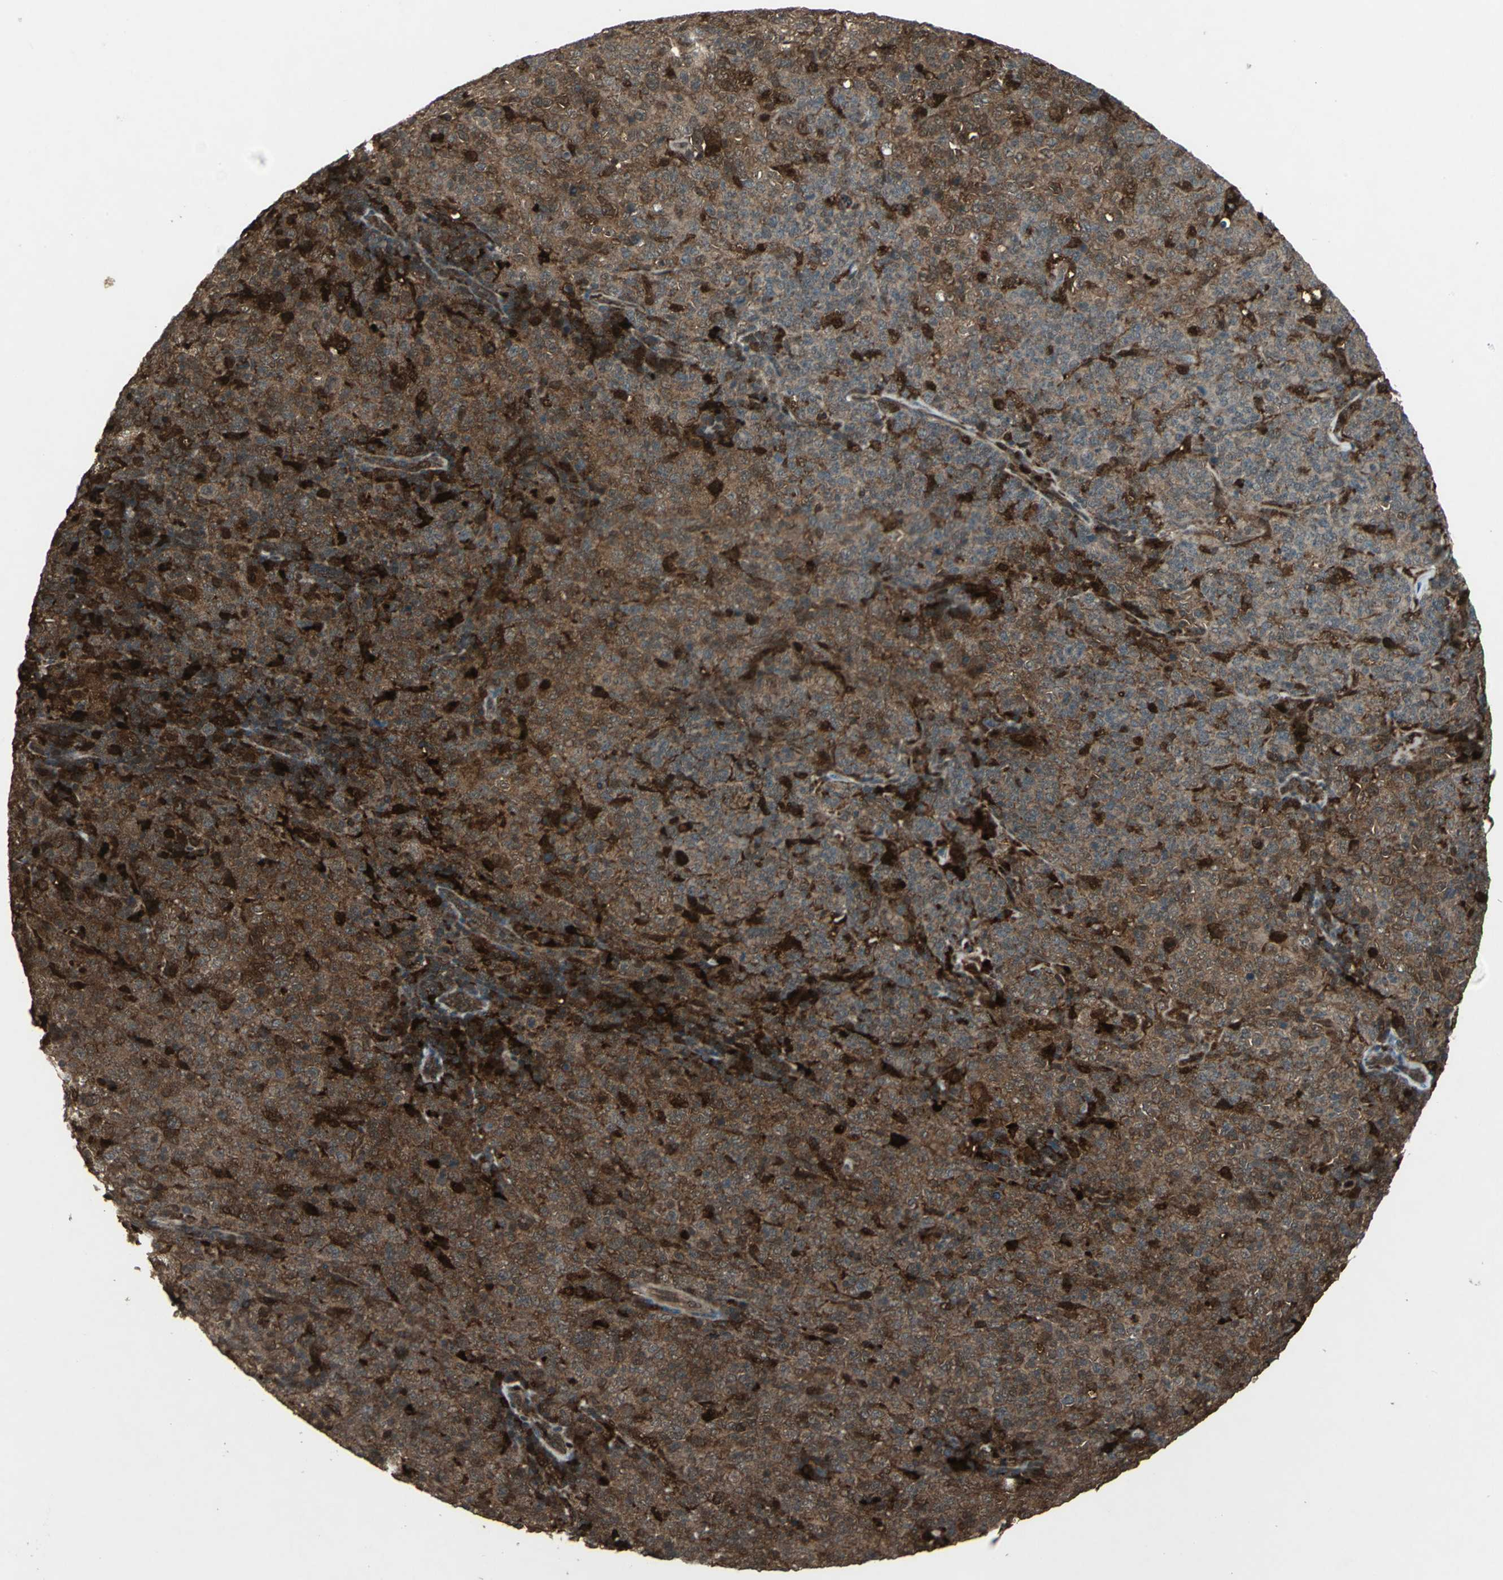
{"staining": {"intensity": "strong", "quantity": ">75%", "location": "cytoplasmic/membranous,nuclear"}, "tissue": "lymphoma", "cell_type": "Tumor cells", "image_type": "cancer", "snomed": [{"axis": "morphology", "description": "Malignant lymphoma, non-Hodgkin's type, High grade"}, {"axis": "topography", "description": "Tonsil"}], "caption": "Immunohistochemical staining of human lymphoma shows high levels of strong cytoplasmic/membranous and nuclear protein expression in about >75% of tumor cells. Ihc stains the protein in brown and the nuclei are stained blue.", "gene": "PYCARD", "patient": {"sex": "female", "age": 36}}